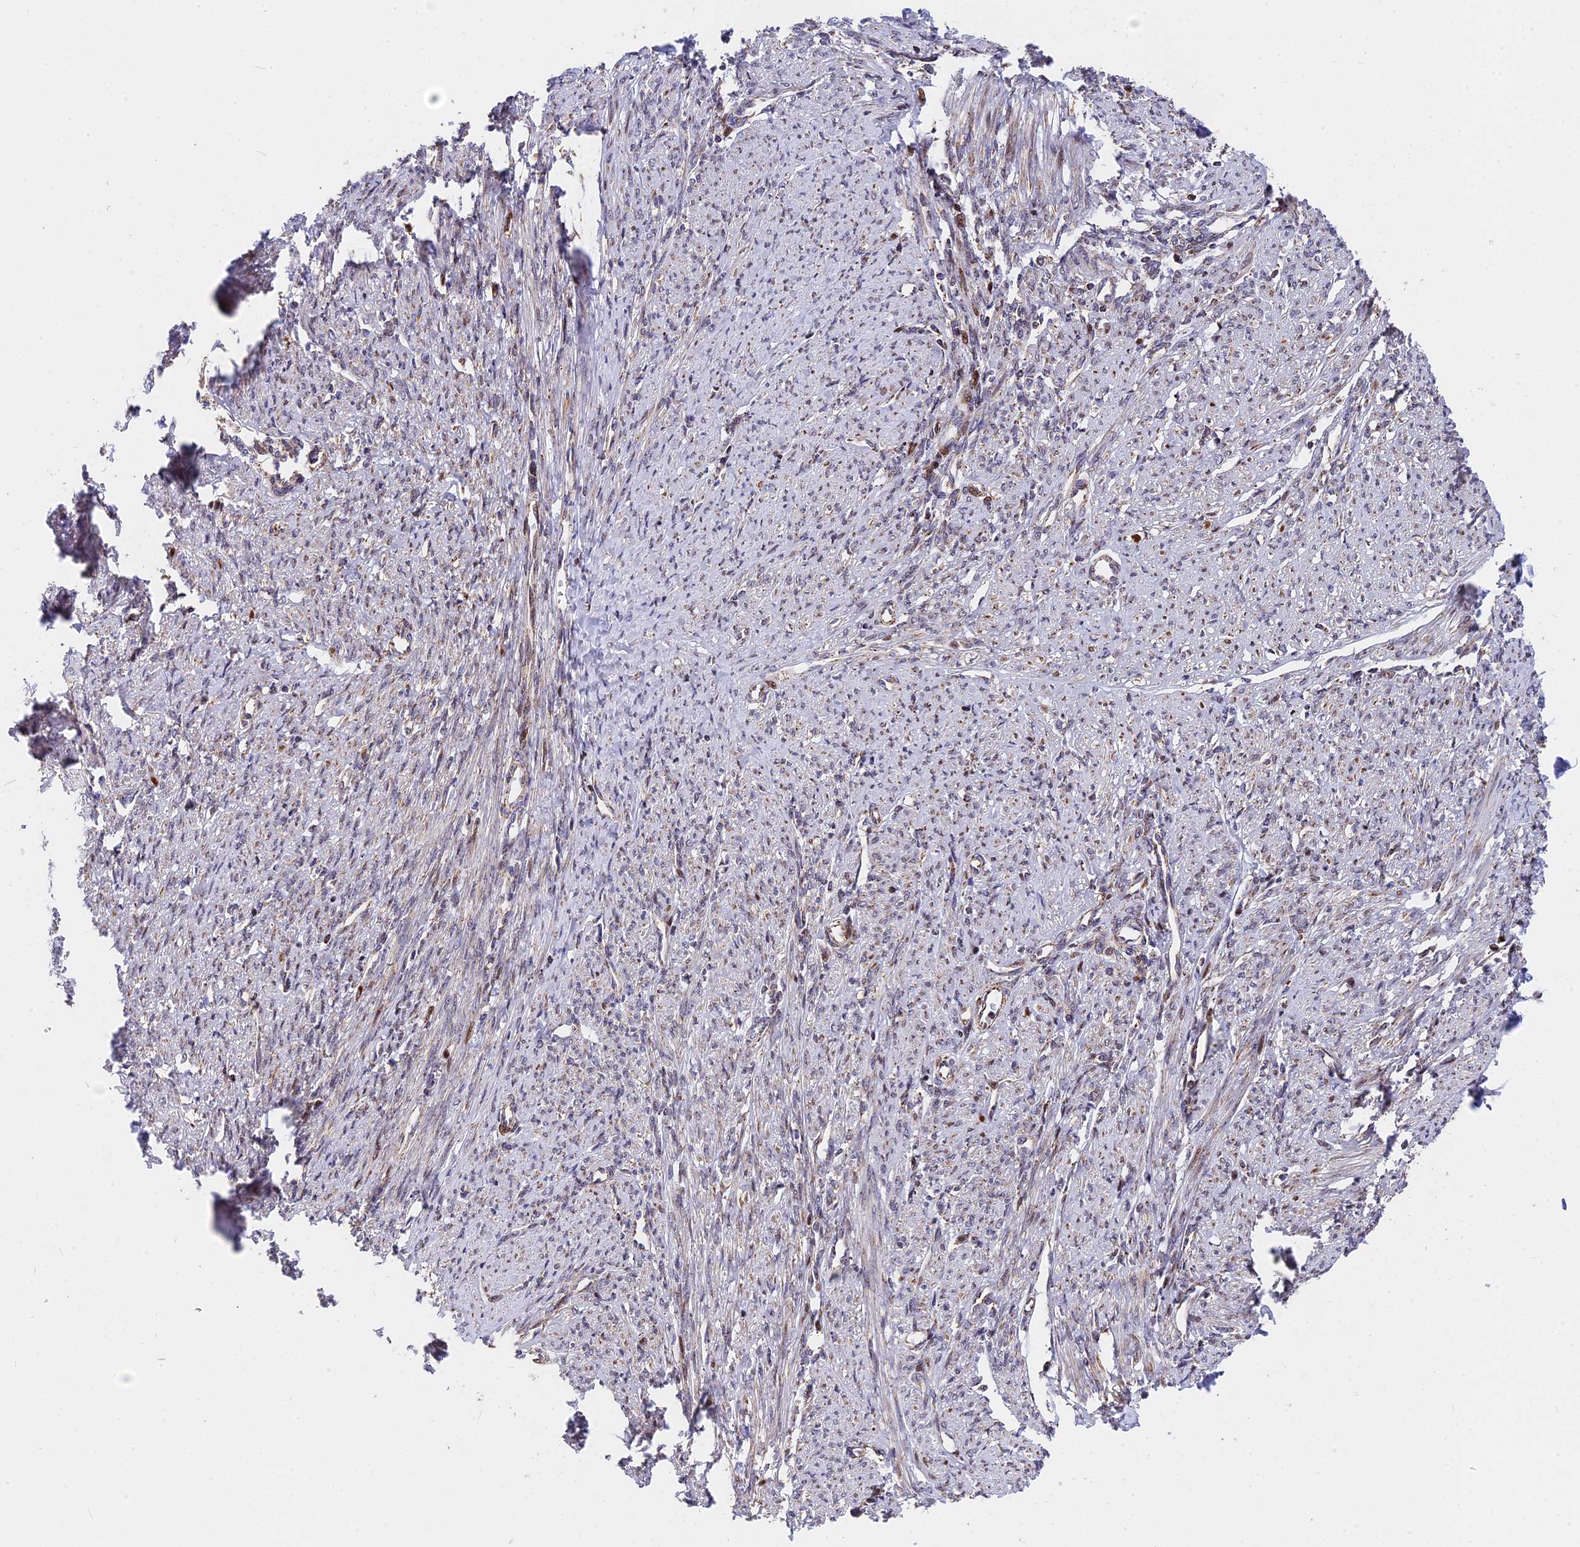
{"staining": {"intensity": "moderate", "quantity": "<25%", "location": "nuclear"}, "tissue": "smooth muscle", "cell_type": "Smooth muscle cells", "image_type": "normal", "snomed": [{"axis": "morphology", "description": "Normal tissue, NOS"}, {"axis": "topography", "description": "Smooth muscle"}, {"axis": "topography", "description": "Uterus"}], "caption": "Moderate nuclear positivity is appreciated in approximately <25% of smooth muscle cells in unremarkable smooth muscle. The staining was performed using DAB, with brown indicating positive protein expression. Nuclei are stained blue with hematoxylin.", "gene": "FAM174C", "patient": {"sex": "female", "age": 59}}